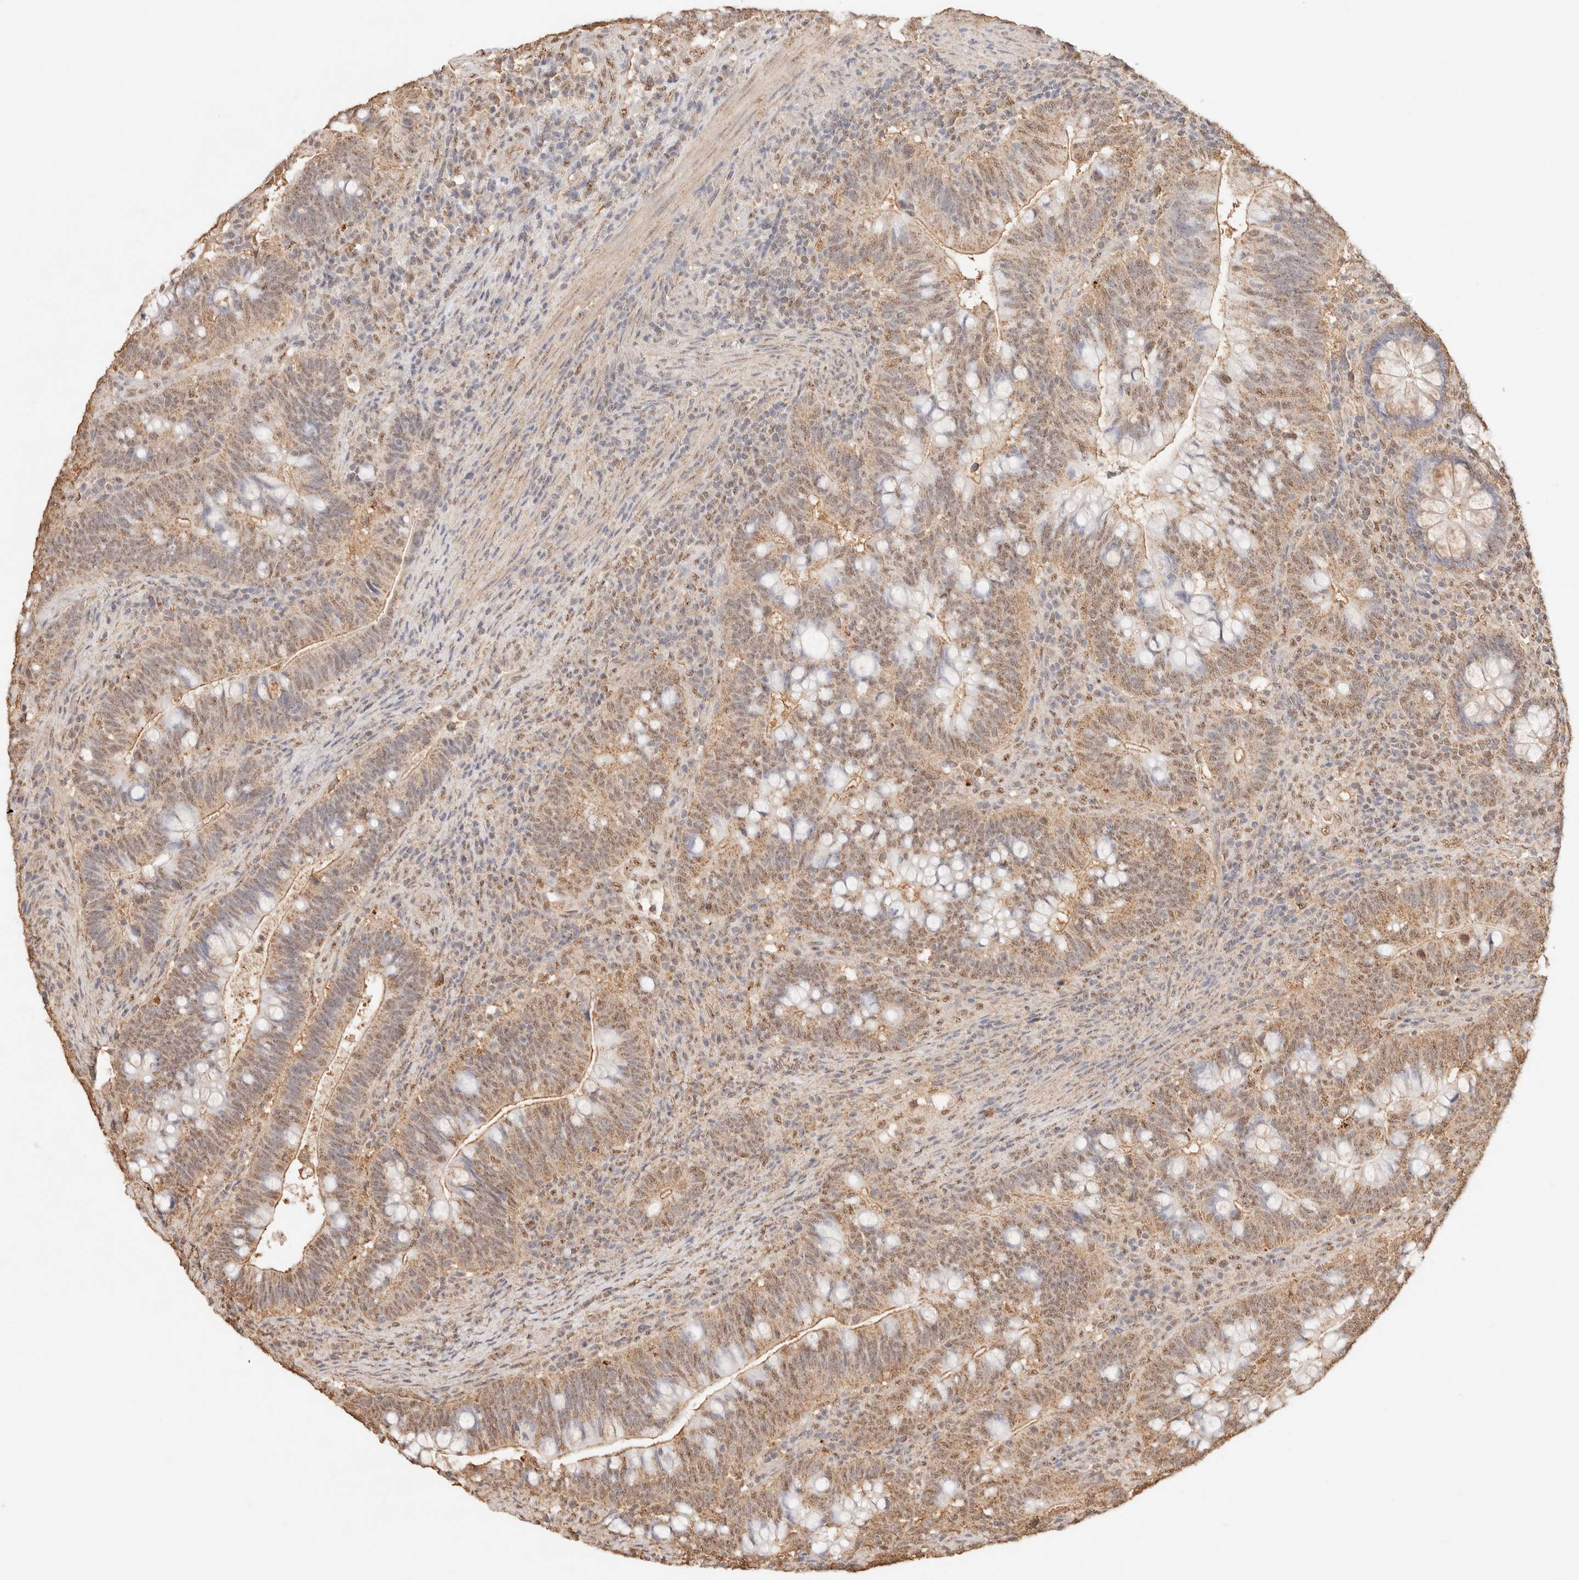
{"staining": {"intensity": "moderate", "quantity": ">75%", "location": "cytoplasmic/membranous,nuclear"}, "tissue": "colorectal cancer", "cell_type": "Tumor cells", "image_type": "cancer", "snomed": [{"axis": "morphology", "description": "Adenocarcinoma, NOS"}, {"axis": "topography", "description": "Colon"}], "caption": "Colorectal cancer (adenocarcinoma) stained for a protein (brown) shows moderate cytoplasmic/membranous and nuclear positive expression in approximately >75% of tumor cells.", "gene": "IL1R2", "patient": {"sex": "female", "age": 66}}